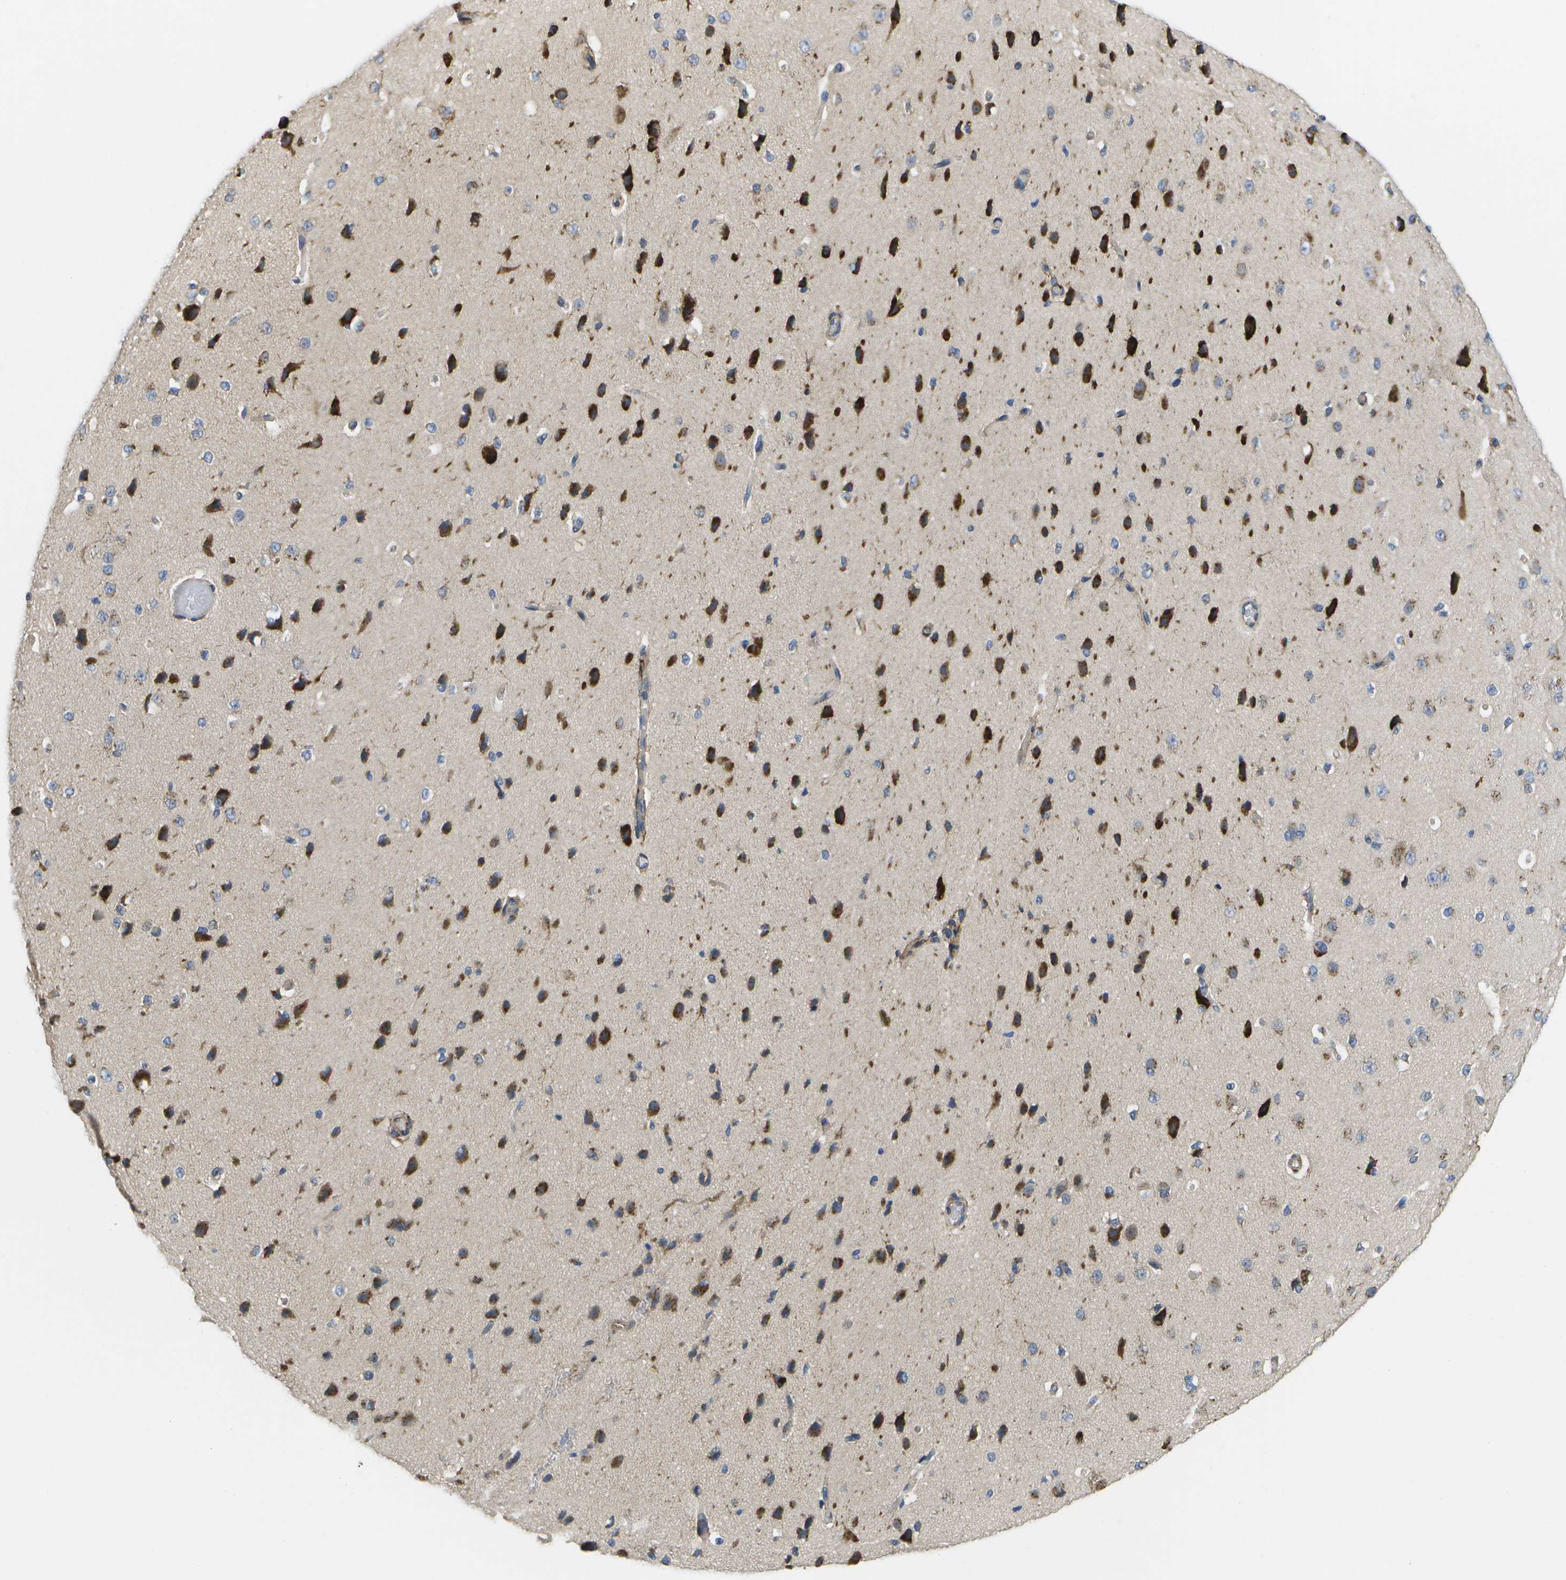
{"staining": {"intensity": "weak", "quantity": ">75%", "location": "cytoplasmic/membranous"}, "tissue": "cerebral cortex", "cell_type": "Endothelial cells", "image_type": "normal", "snomed": [{"axis": "morphology", "description": "Normal tissue, NOS"}, {"axis": "morphology", "description": "Developmental malformation"}, {"axis": "topography", "description": "Cerebral cortex"}], "caption": "An immunohistochemistry image of normal tissue is shown. Protein staining in brown highlights weak cytoplasmic/membranous positivity in cerebral cortex within endothelial cells.", "gene": "ZDHHC17", "patient": {"sex": "female", "age": 30}}